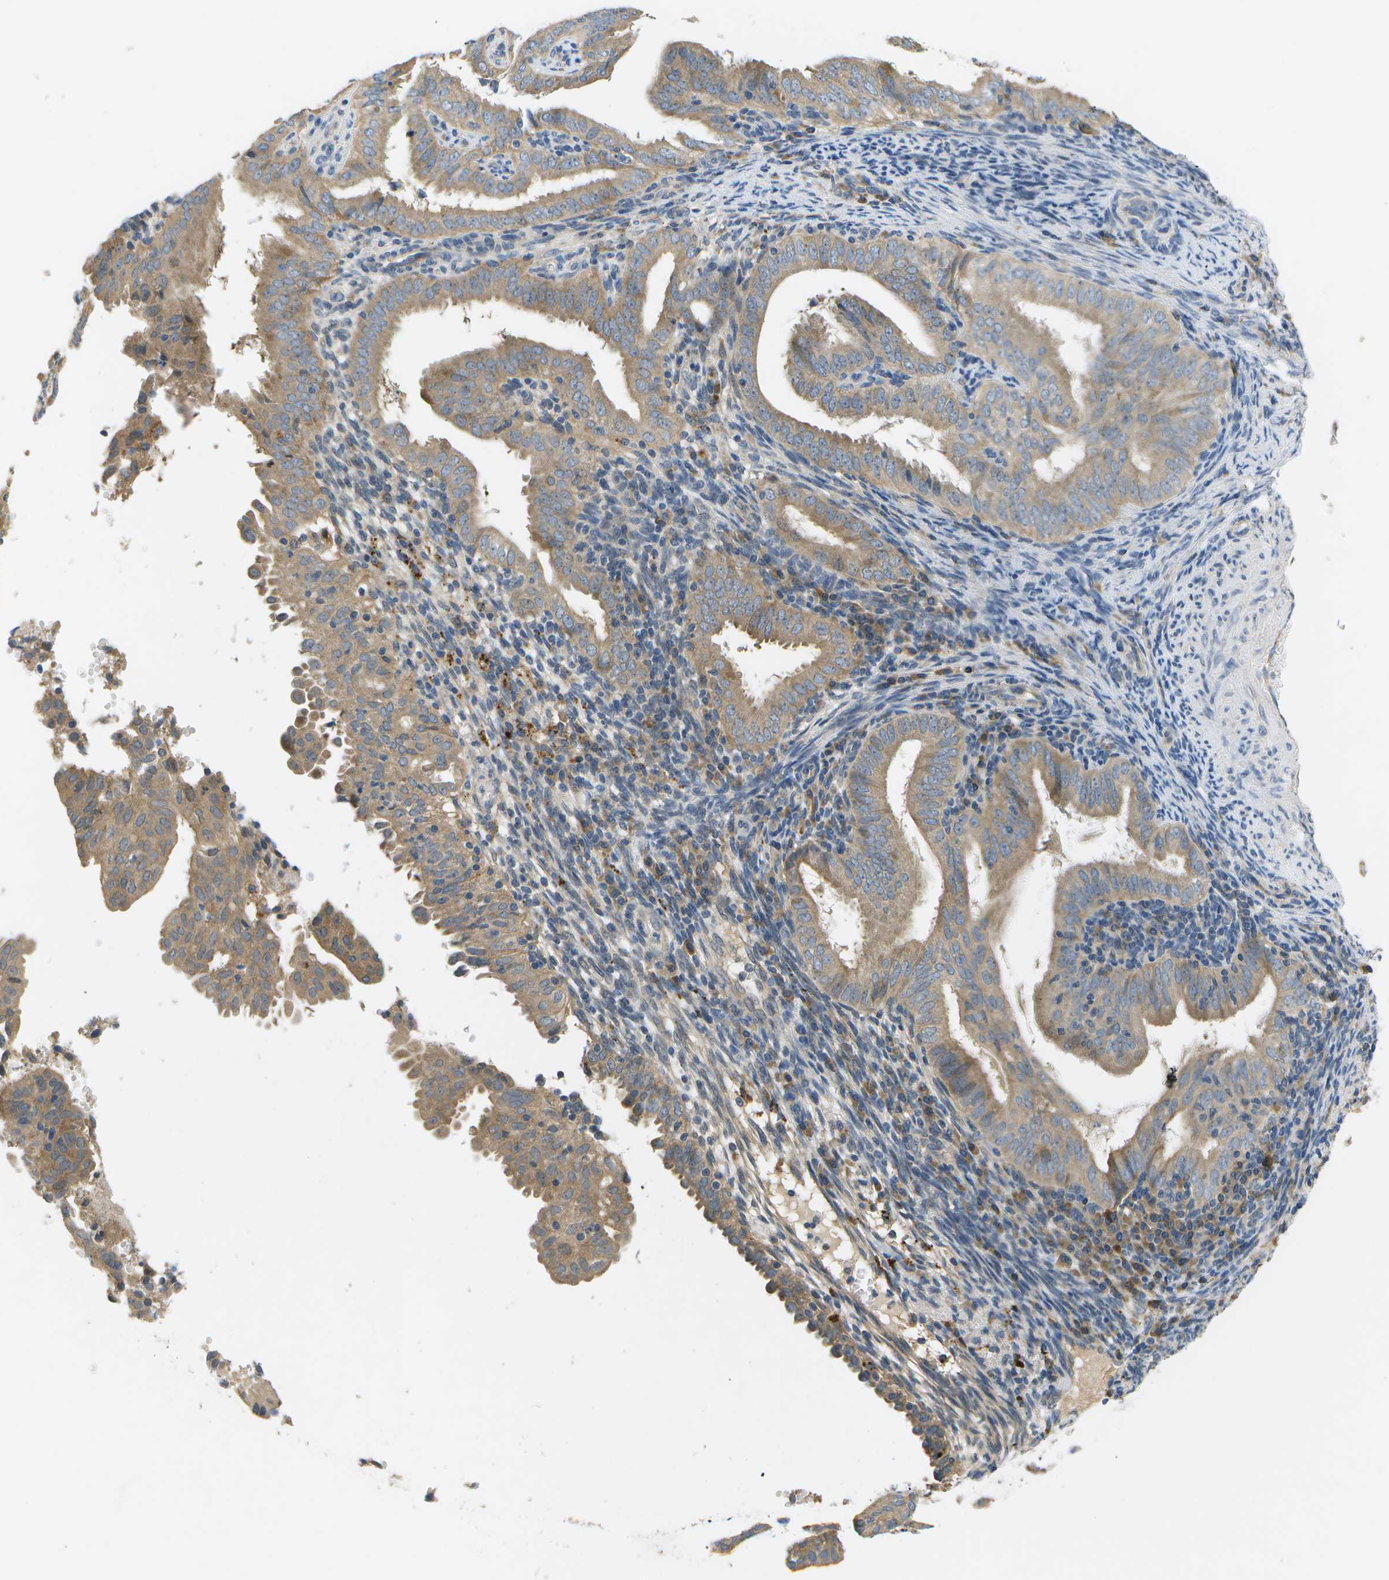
{"staining": {"intensity": "weak", "quantity": "<25%", "location": "cytoplasmic/membranous"}, "tissue": "endometrial cancer", "cell_type": "Tumor cells", "image_type": "cancer", "snomed": [{"axis": "morphology", "description": "Adenocarcinoma, NOS"}, {"axis": "topography", "description": "Endometrium"}], "caption": "This is a histopathology image of immunohistochemistry staining of adenocarcinoma (endometrial), which shows no positivity in tumor cells.", "gene": "SLC25A20", "patient": {"sex": "female", "age": 58}}